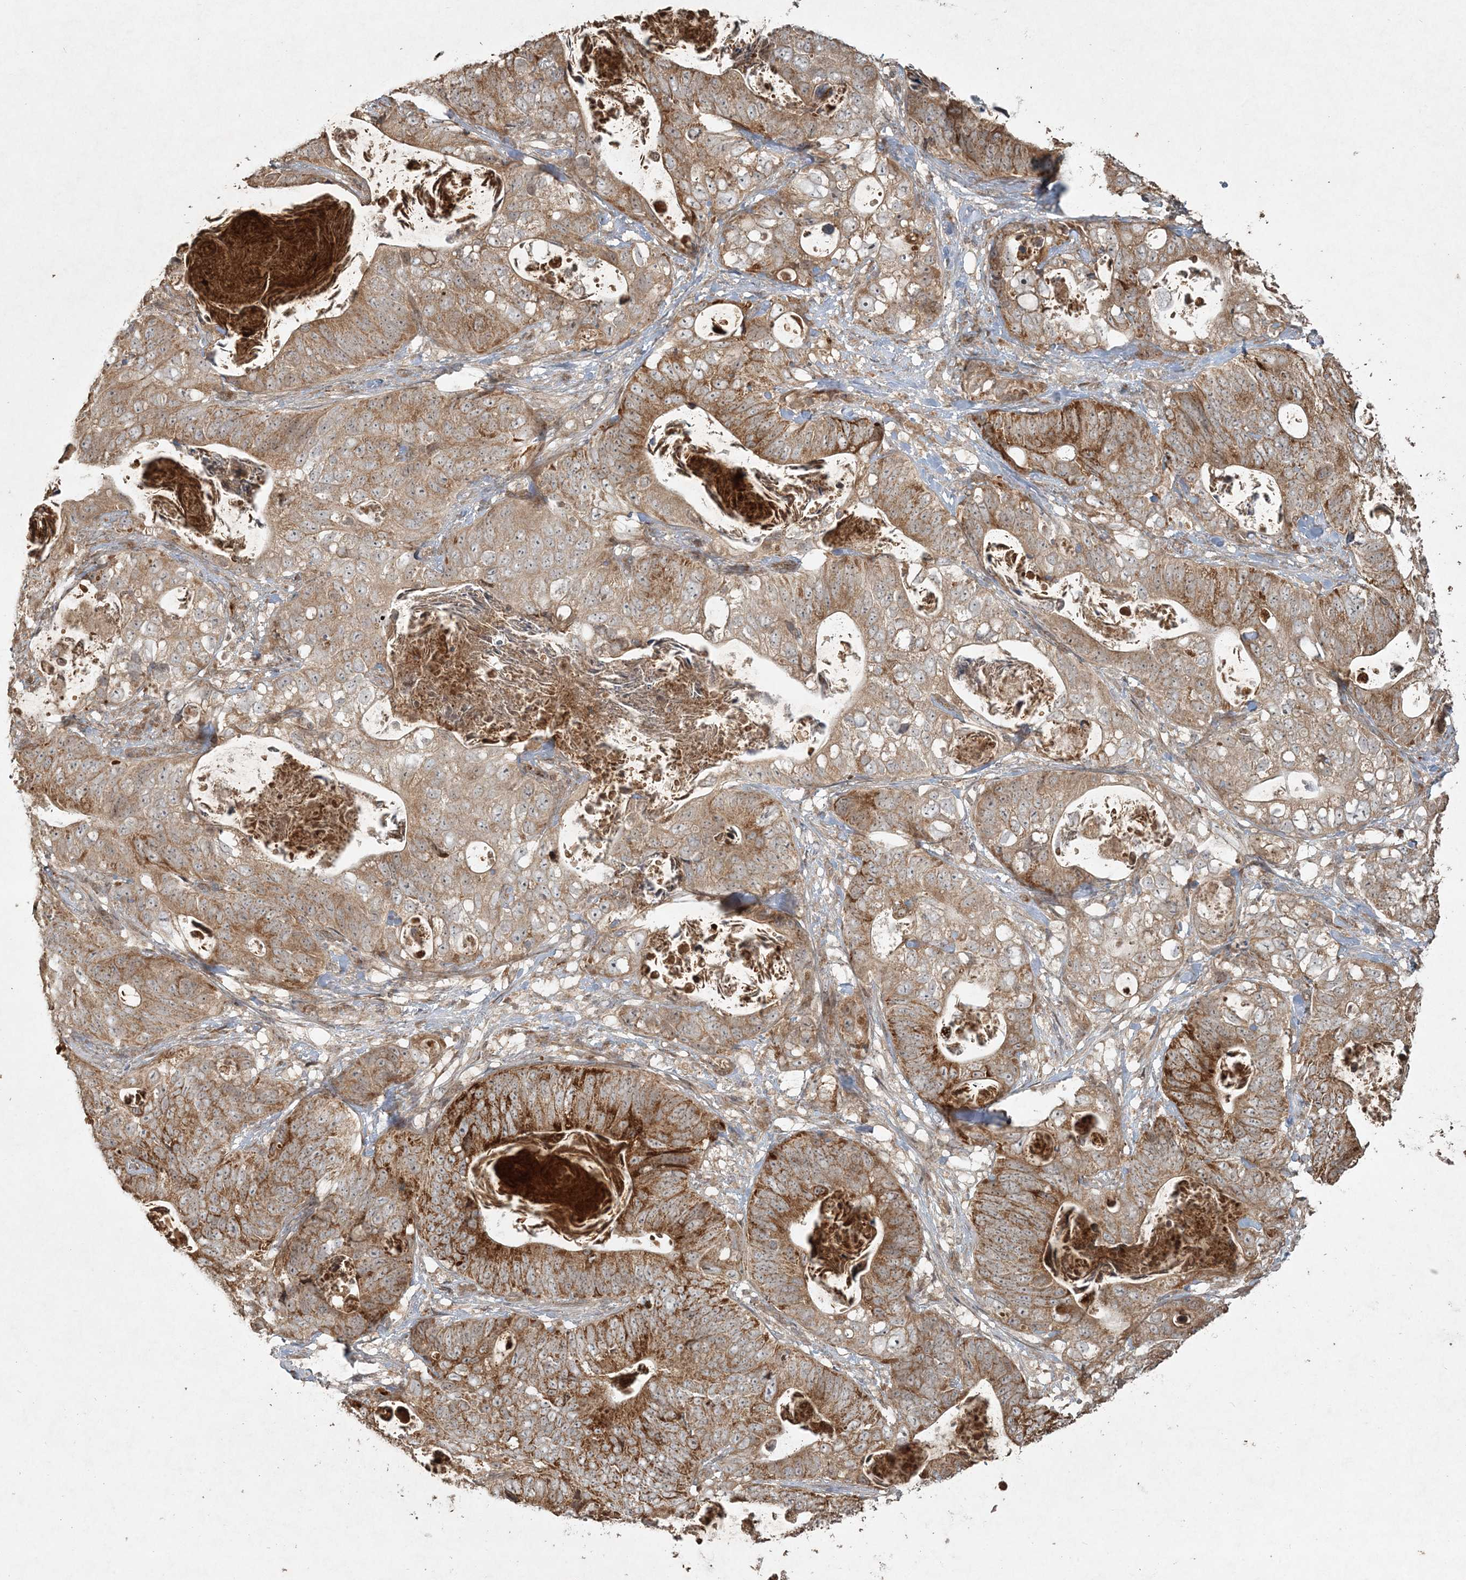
{"staining": {"intensity": "moderate", "quantity": ">75%", "location": "cytoplasmic/membranous"}, "tissue": "stomach cancer", "cell_type": "Tumor cells", "image_type": "cancer", "snomed": [{"axis": "morphology", "description": "Normal tissue, NOS"}, {"axis": "morphology", "description": "Adenocarcinoma, NOS"}, {"axis": "topography", "description": "Stomach"}], "caption": "Tumor cells exhibit medium levels of moderate cytoplasmic/membranous expression in approximately >75% of cells in human stomach adenocarcinoma.", "gene": "ANAPC16", "patient": {"sex": "female", "age": 89}}